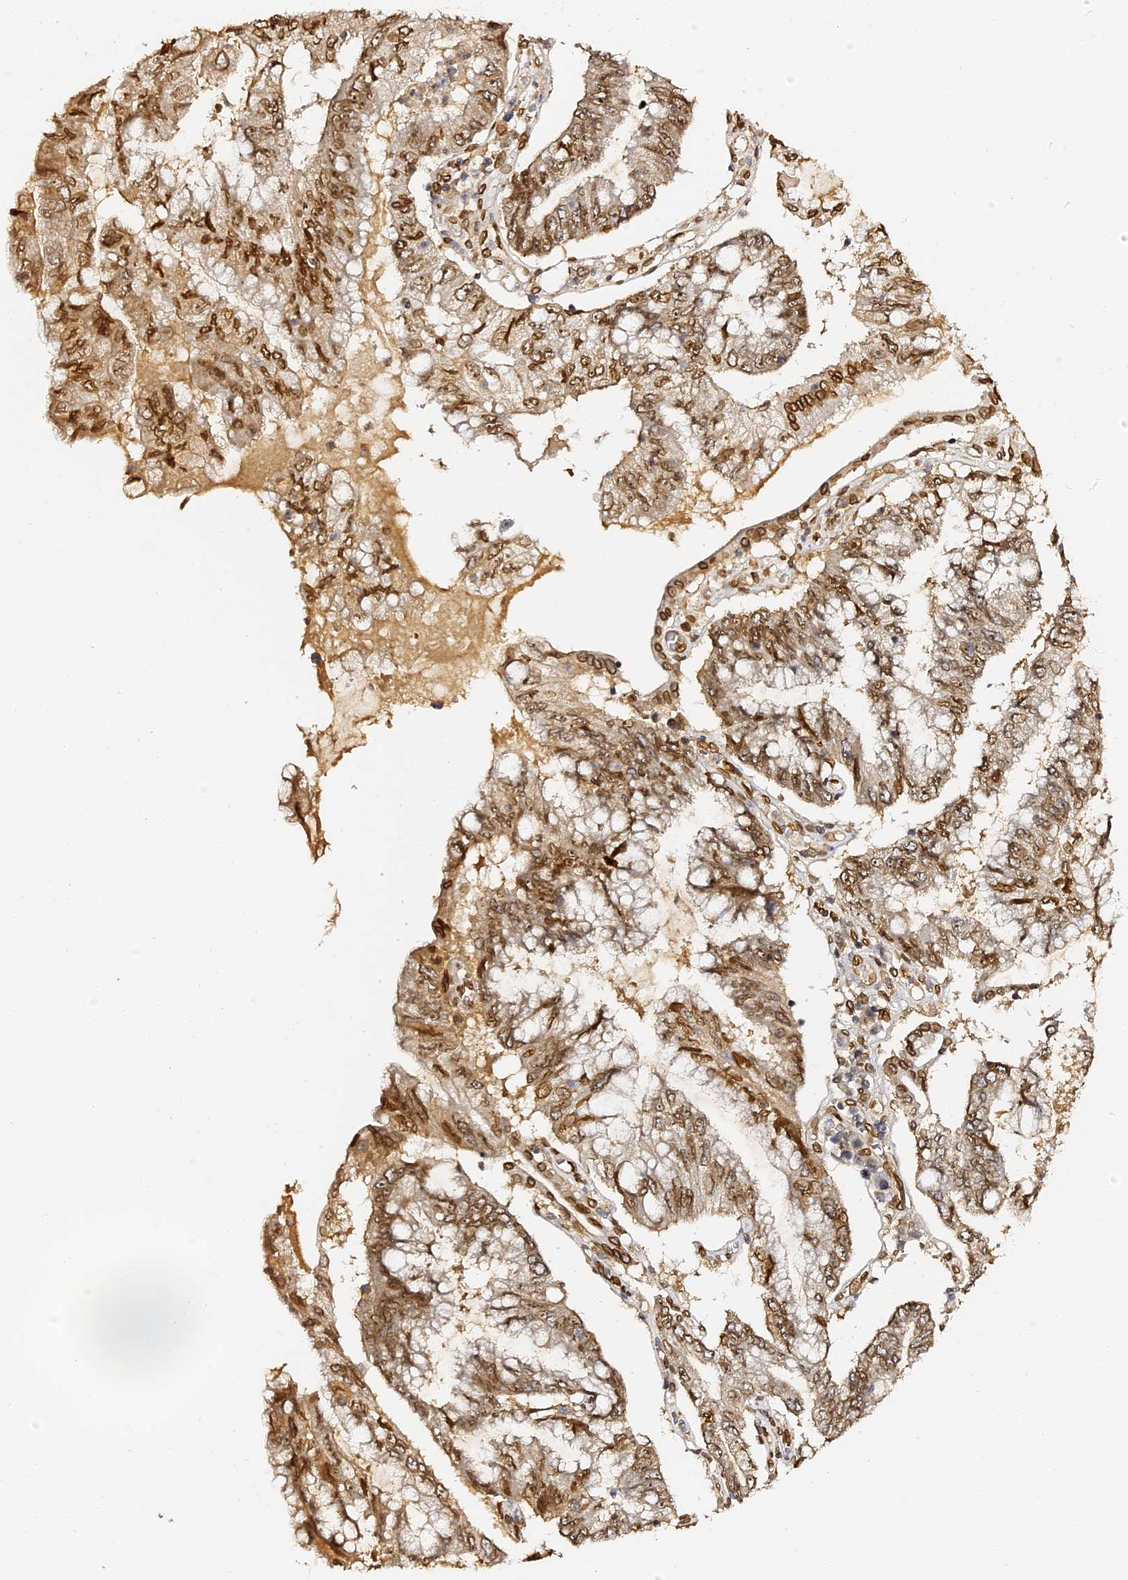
{"staining": {"intensity": "moderate", "quantity": ">75%", "location": "cytoplasmic/membranous,nuclear"}, "tissue": "pancreatic cancer", "cell_type": "Tumor cells", "image_type": "cancer", "snomed": [{"axis": "morphology", "description": "Adenocarcinoma, NOS"}, {"axis": "topography", "description": "Pancreas"}], "caption": "Approximately >75% of tumor cells in pancreatic adenocarcinoma show moderate cytoplasmic/membranous and nuclear protein staining as visualized by brown immunohistochemical staining.", "gene": "ANAPC5", "patient": {"sex": "female", "age": 73}}